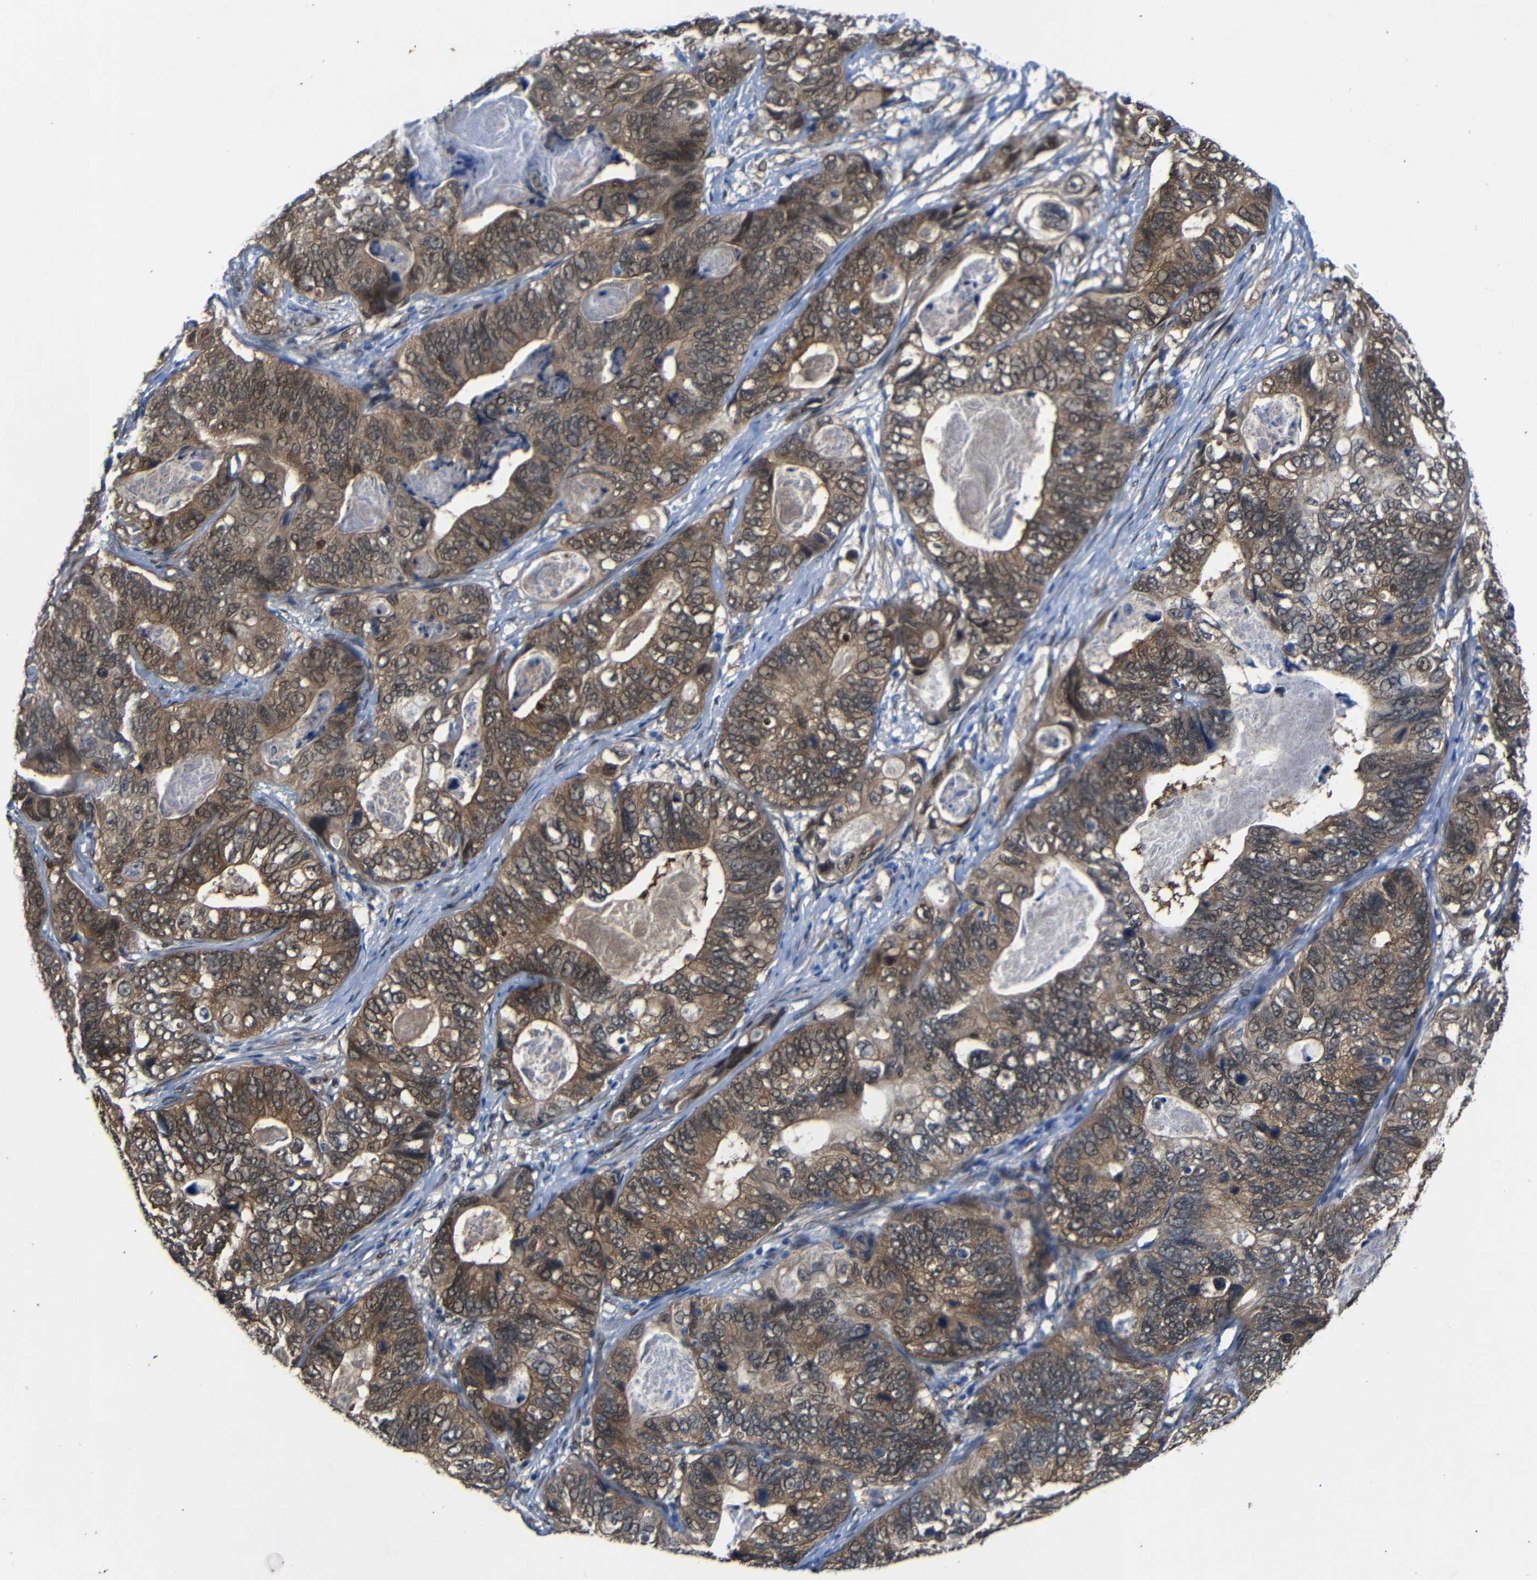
{"staining": {"intensity": "moderate", "quantity": ">75%", "location": "cytoplasmic/membranous,nuclear"}, "tissue": "stomach cancer", "cell_type": "Tumor cells", "image_type": "cancer", "snomed": [{"axis": "morphology", "description": "Adenocarcinoma, NOS"}, {"axis": "topography", "description": "Stomach"}], "caption": "Protein expression analysis of human stomach adenocarcinoma reveals moderate cytoplasmic/membranous and nuclear expression in approximately >75% of tumor cells. (DAB IHC, brown staining for protein, blue staining for nuclei).", "gene": "YAP1", "patient": {"sex": "female", "age": 89}}